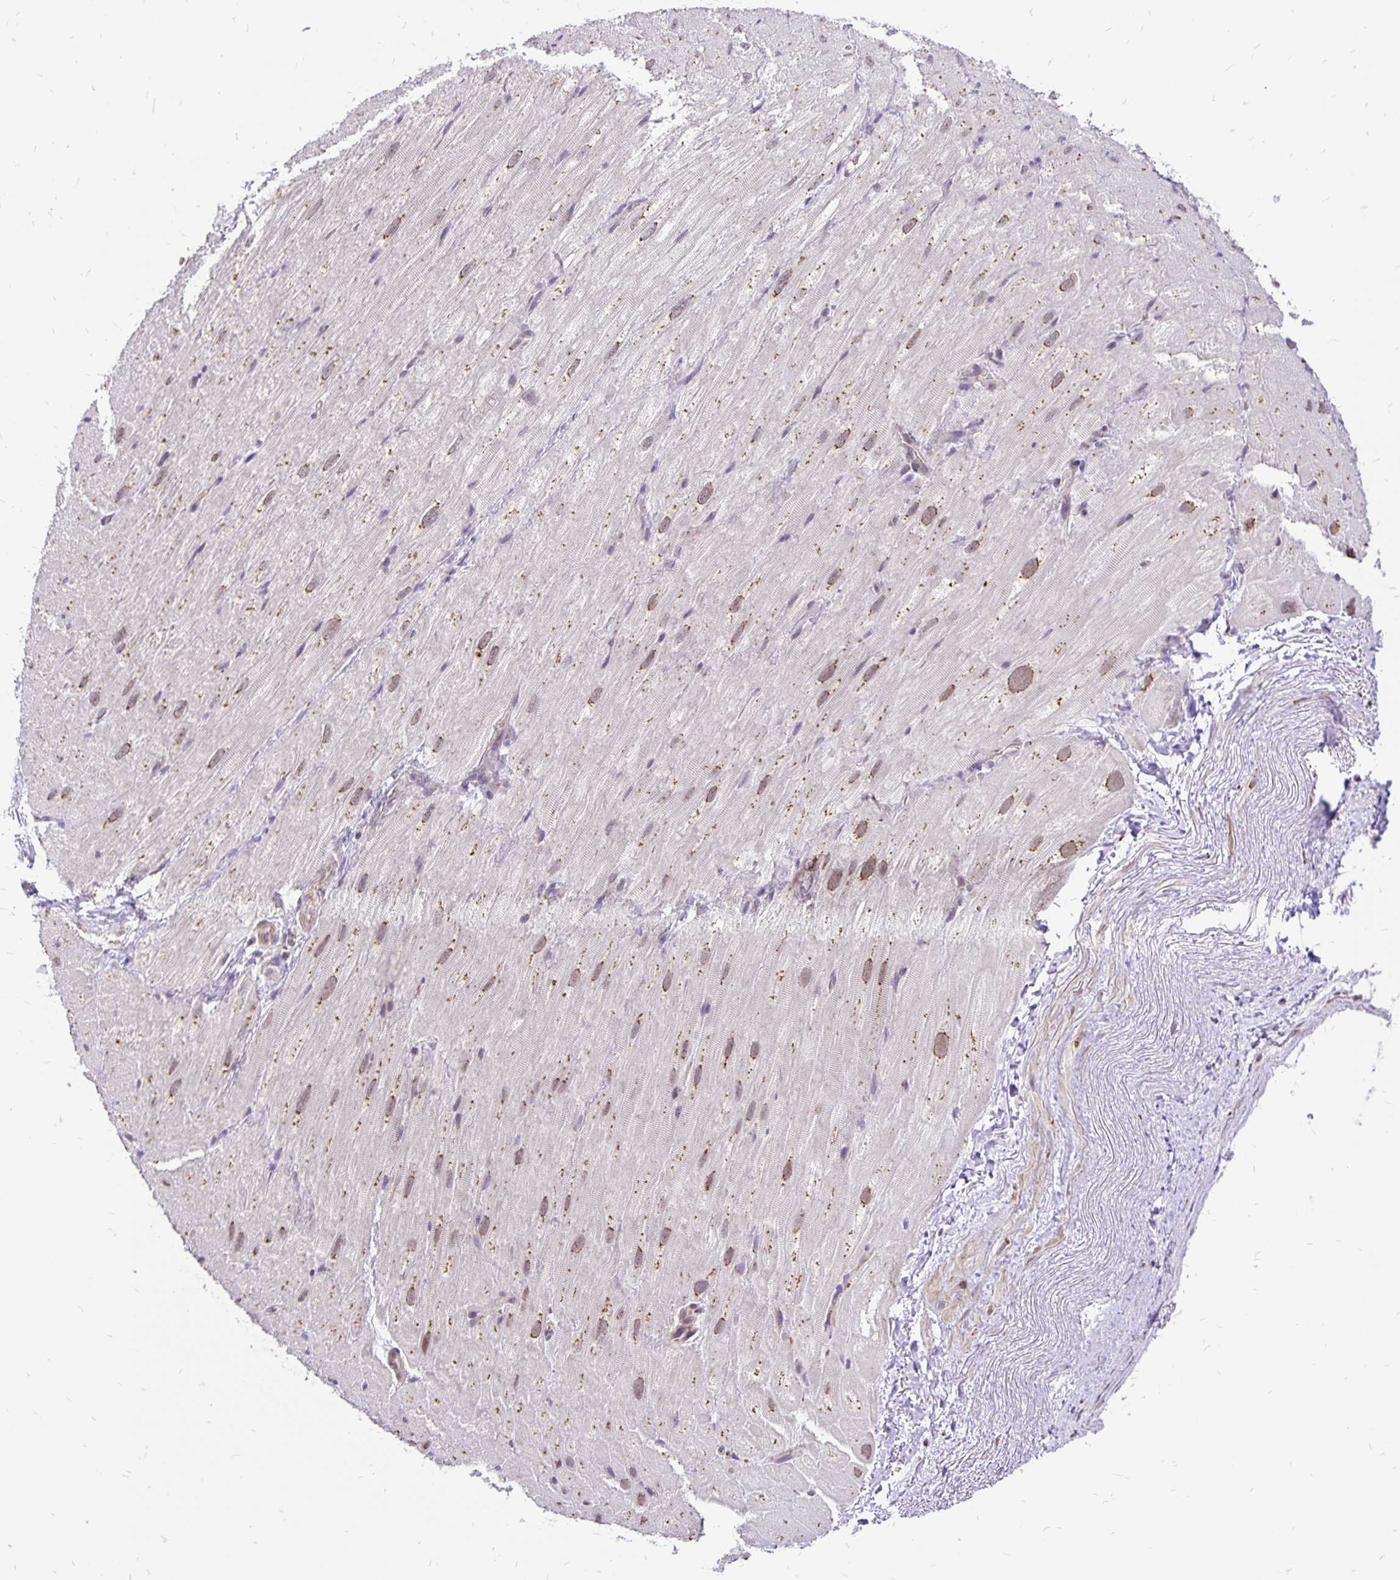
{"staining": {"intensity": "moderate", "quantity": "<25%", "location": "cytoplasmic/membranous,nuclear"}, "tissue": "heart muscle", "cell_type": "Cardiomyocytes", "image_type": "normal", "snomed": [{"axis": "morphology", "description": "Normal tissue, NOS"}, {"axis": "topography", "description": "Heart"}], "caption": "Approximately <25% of cardiomyocytes in unremarkable human heart muscle show moderate cytoplasmic/membranous,nuclear protein staining as visualized by brown immunohistochemical staining.", "gene": "GOLGA5", "patient": {"sex": "male", "age": 62}}